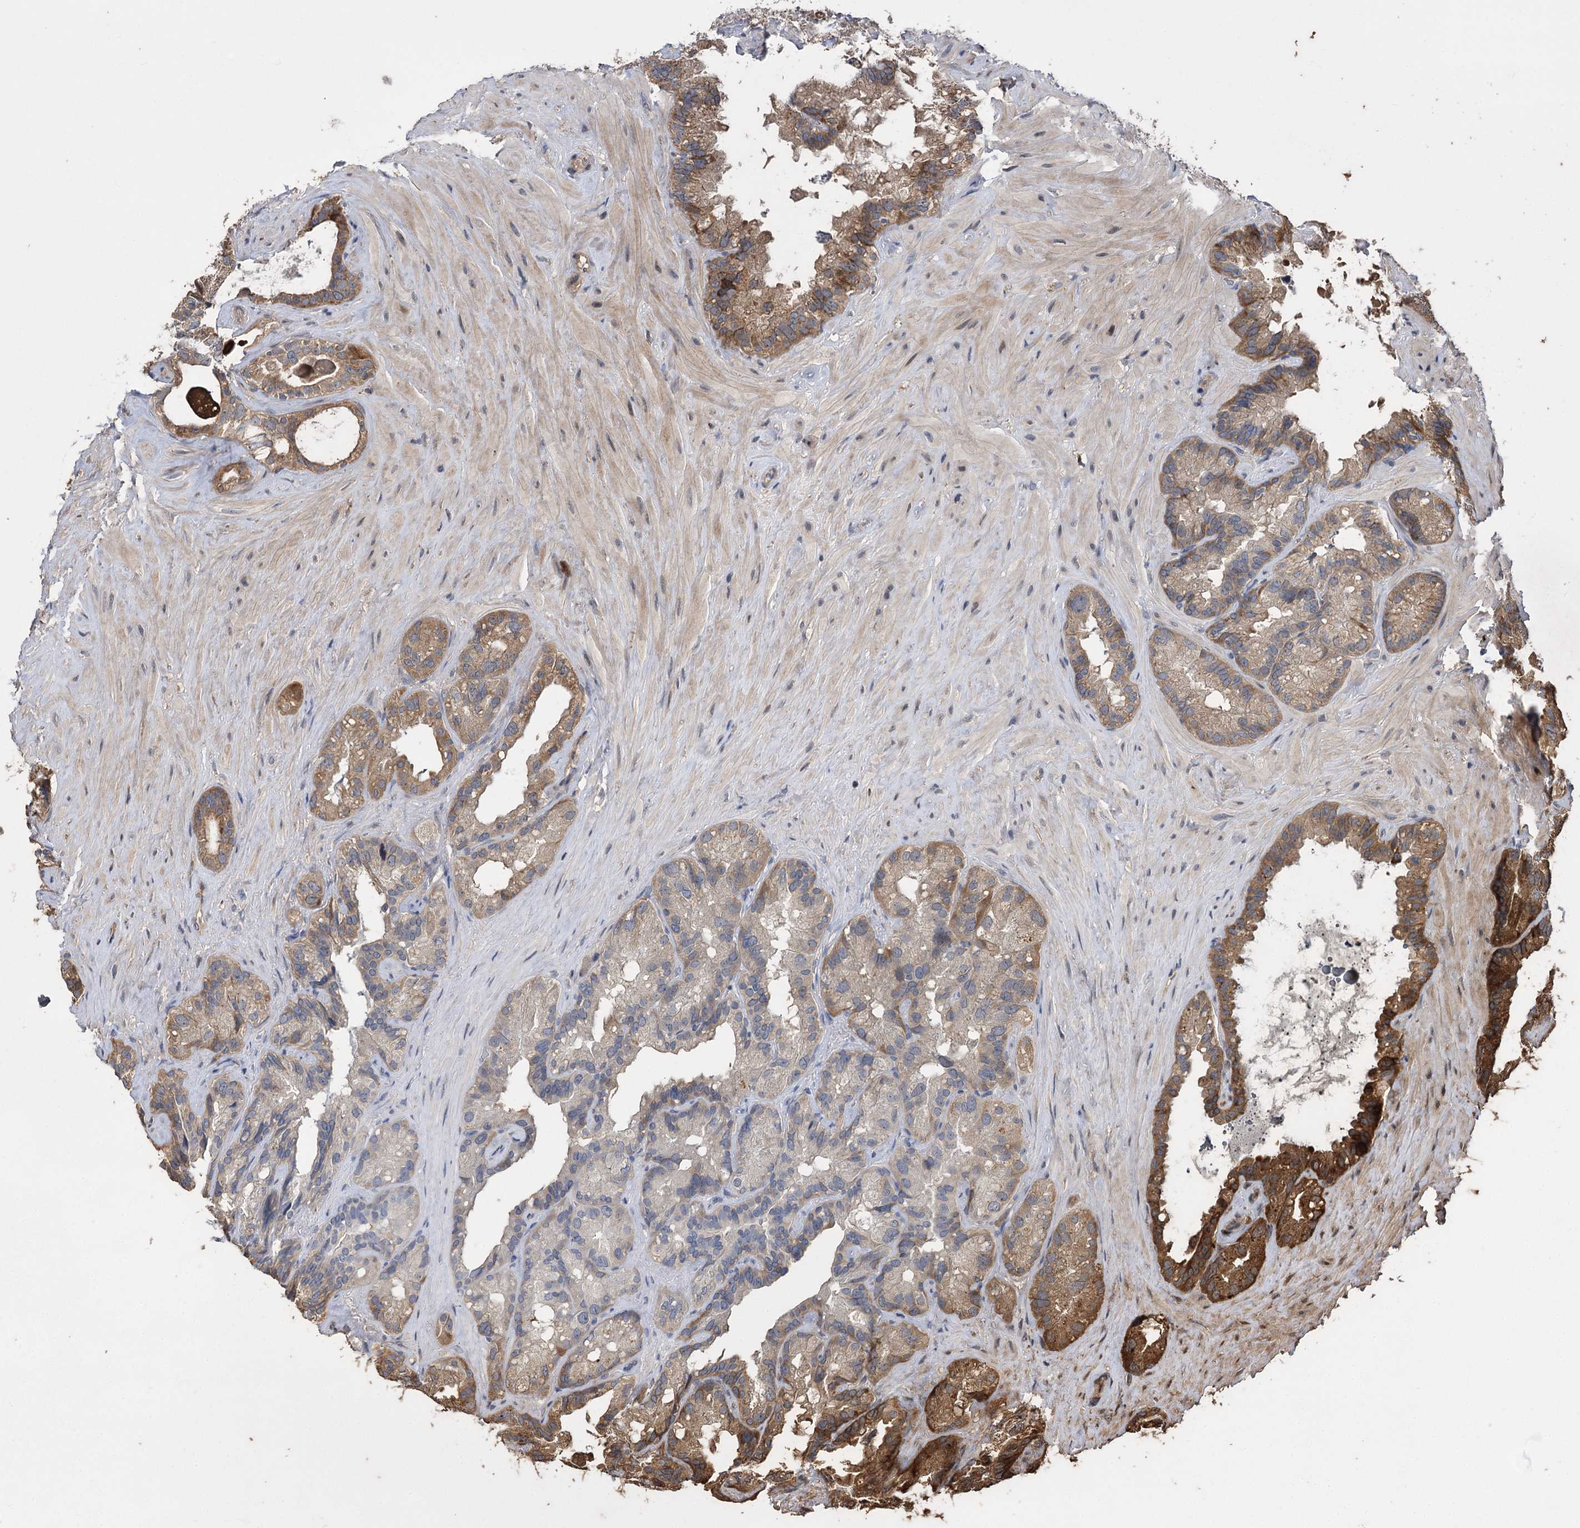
{"staining": {"intensity": "moderate", "quantity": ">75%", "location": "cytoplasmic/membranous"}, "tissue": "seminal vesicle", "cell_type": "Glandular cells", "image_type": "normal", "snomed": [{"axis": "morphology", "description": "Normal tissue, NOS"}, {"axis": "topography", "description": "Prostate"}, {"axis": "topography", "description": "Seminal veicle"}], "caption": "Immunohistochemistry (IHC) image of unremarkable human seminal vesicle stained for a protein (brown), which demonstrates medium levels of moderate cytoplasmic/membranous staining in about >75% of glandular cells.", "gene": "RASSF3", "patient": {"sex": "male", "age": 68}}